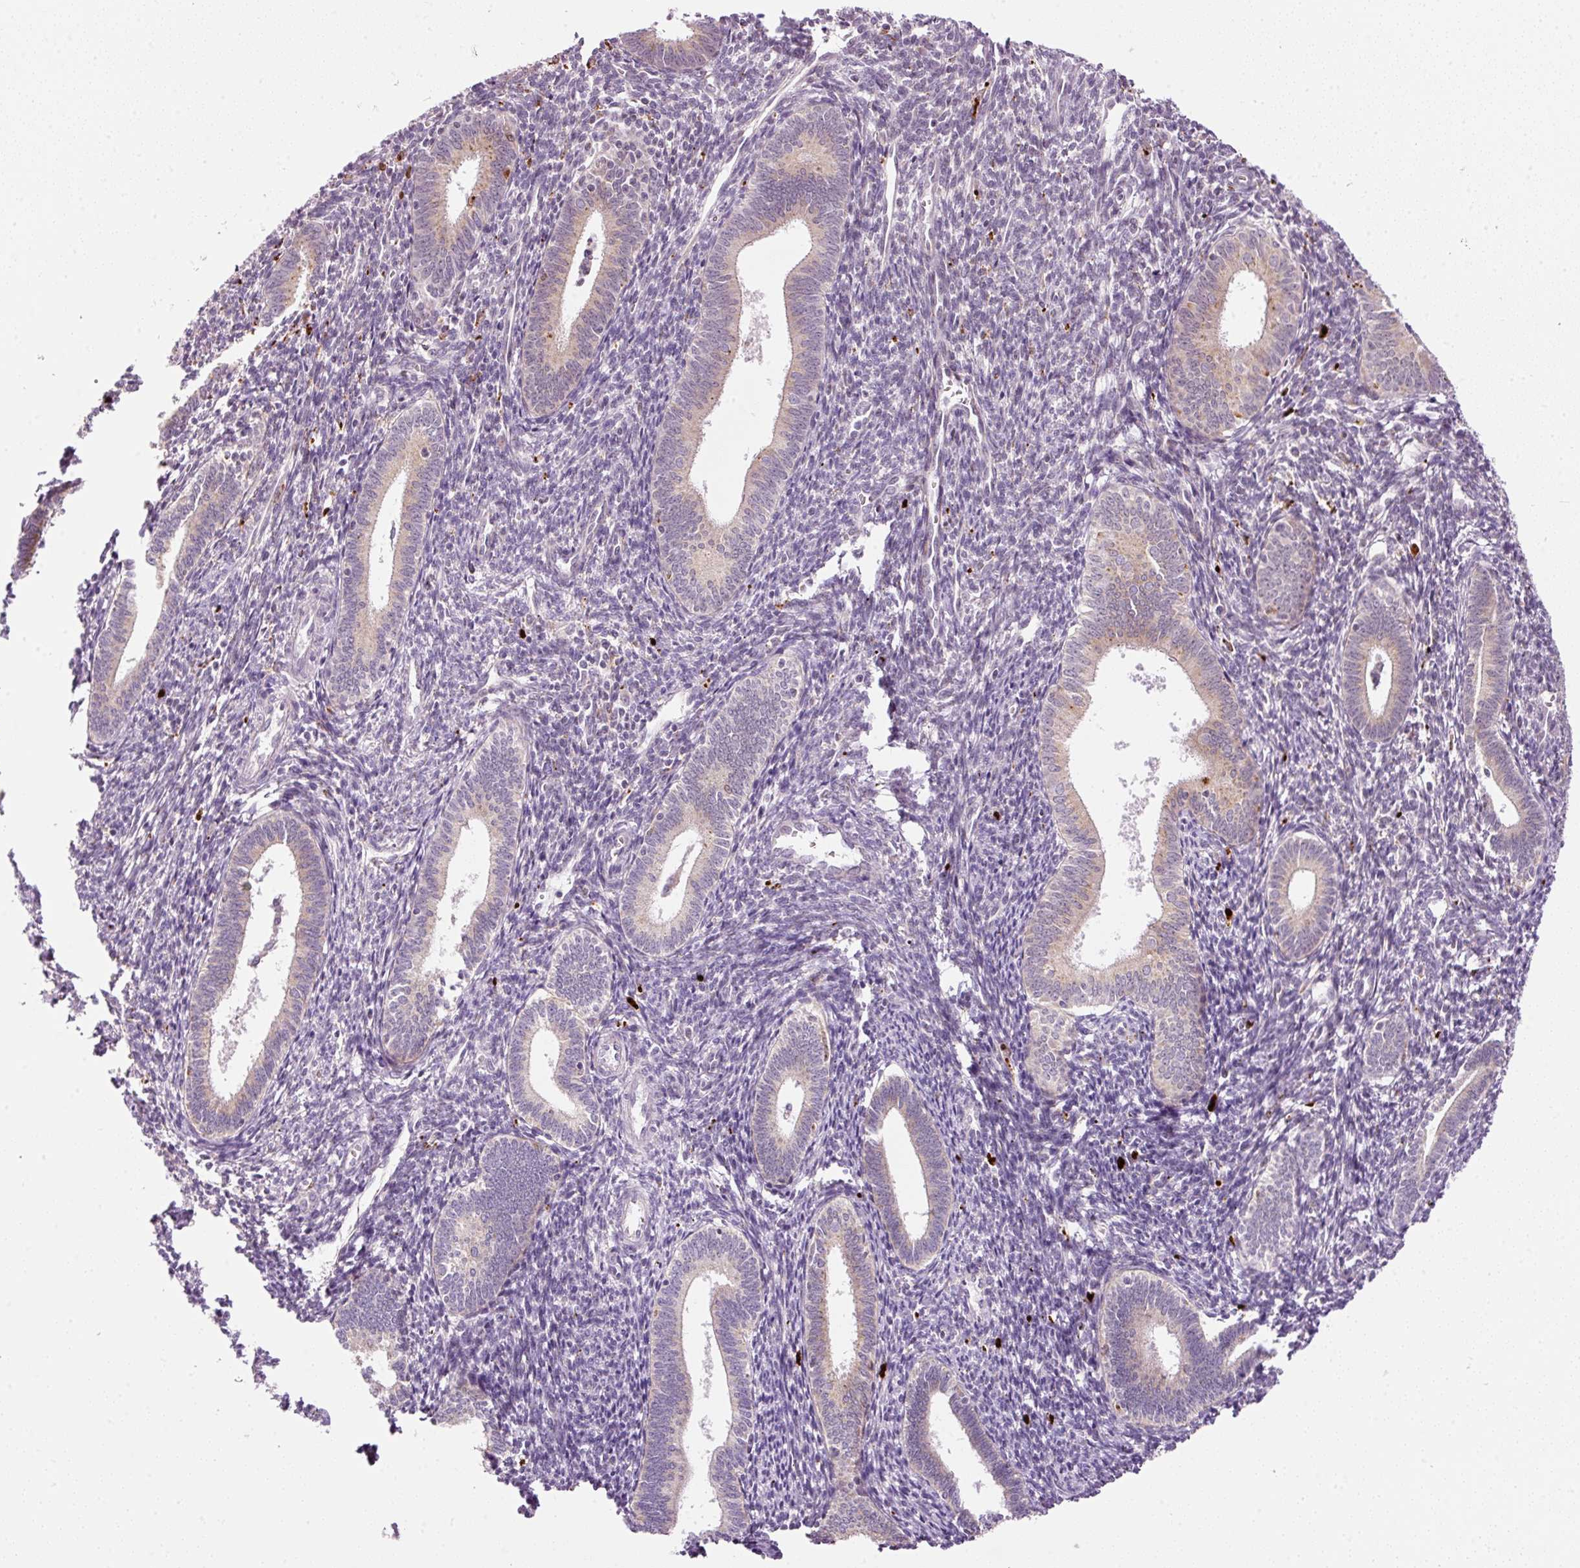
{"staining": {"intensity": "negative", "quantity": "none", "location": "none"}, "tissue": "endometrium", "cell_type": "Cells in endometrial stroma", "image_type": "normal", "snomed": [{"axis": "morphology", "description": "Normal tissue, NOS"}, {"axis": "topography", "description": "Endometrium"}], "caption": "Cells in endometrial stroma show no significant expression in benign endometrium. (Stains: DAB (3,3'-diaminobenzidine) IHC with hematoxylin counter stain, Microscopy: brightfield microscopy at high magnification).", "gene": "ZNF639", "patient": {"sex": "female", "age": 41}}